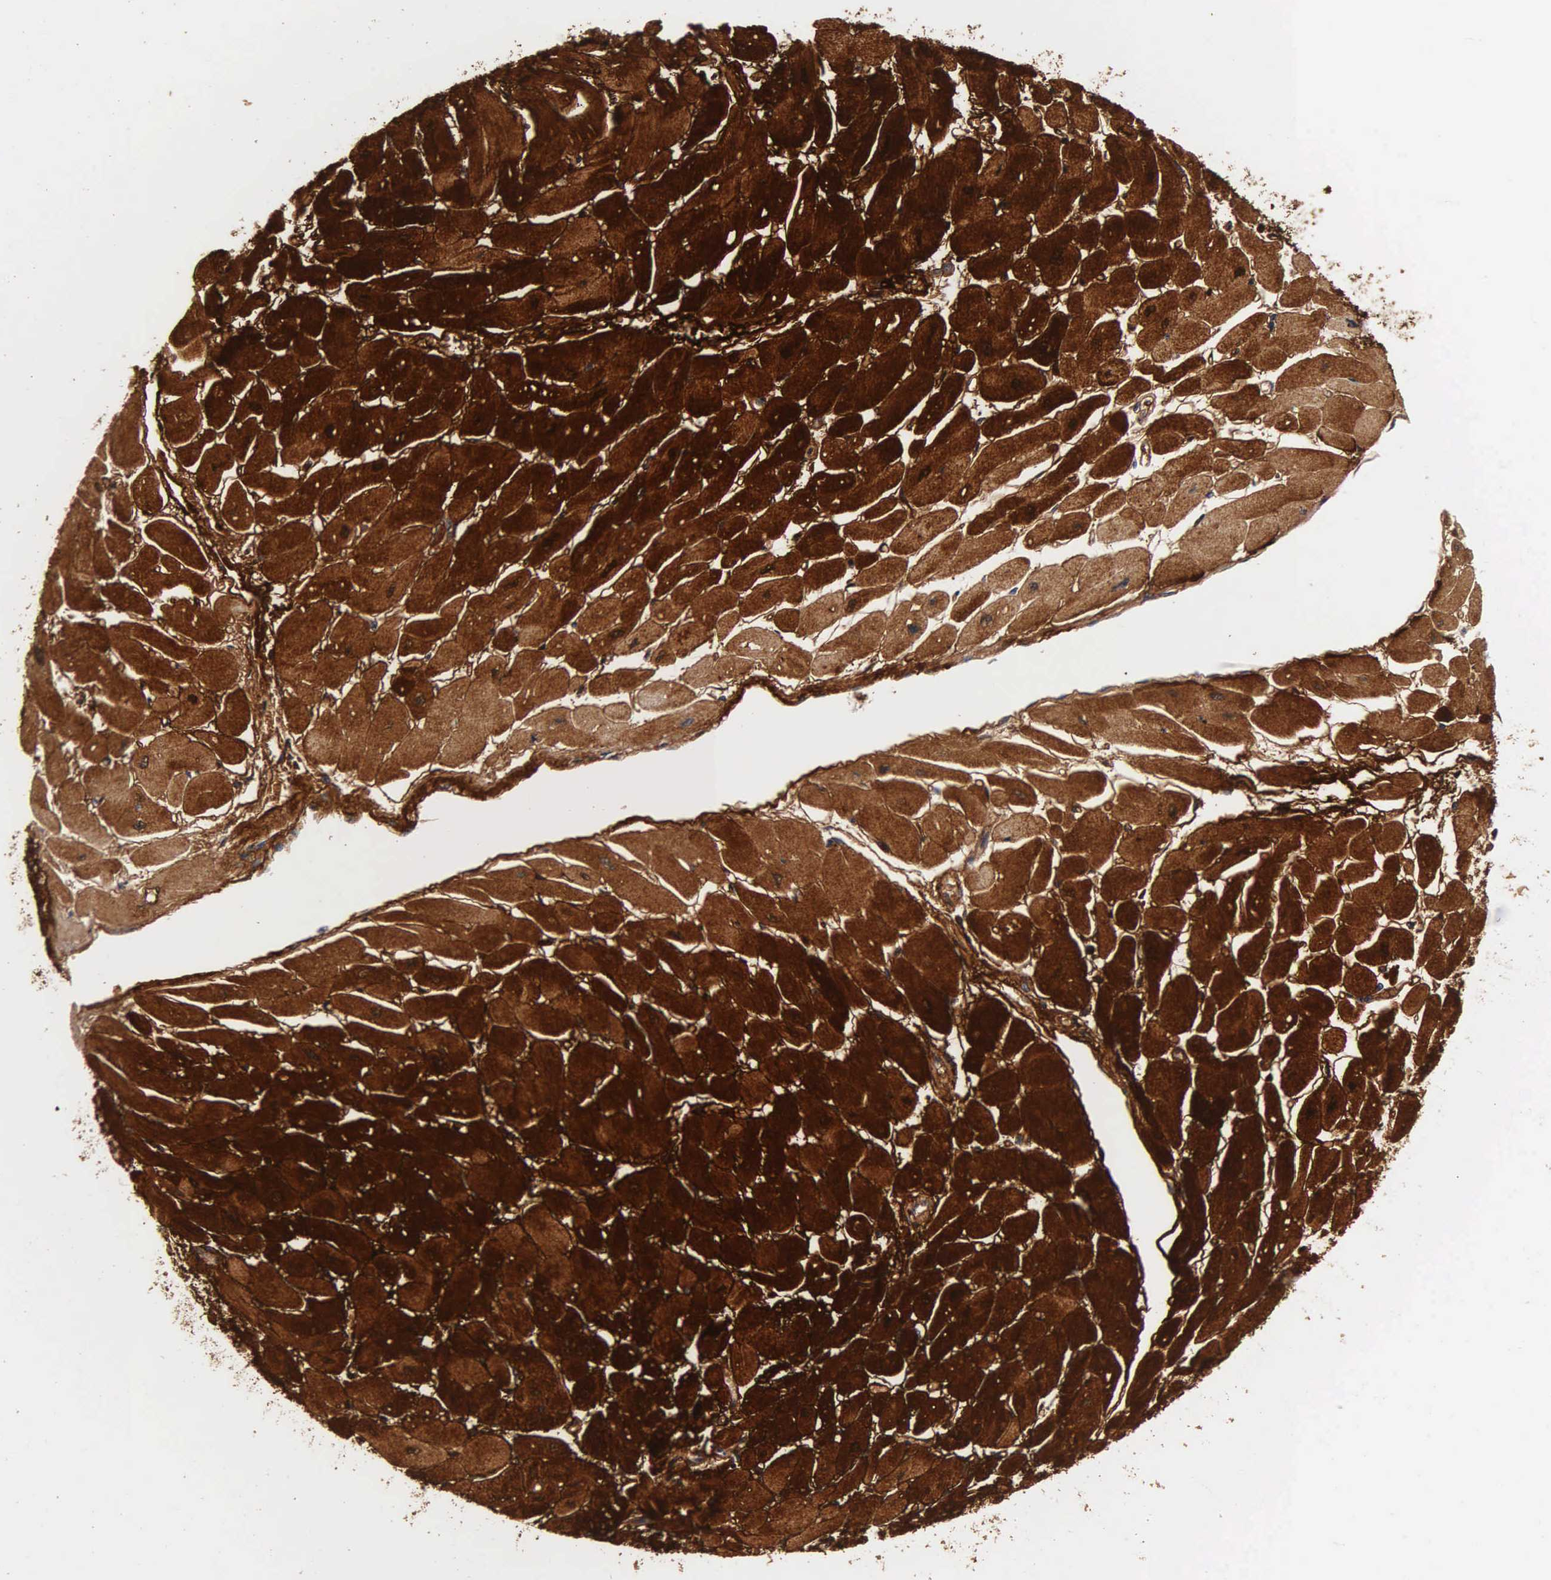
{"staining": {"intensity": "strong", "quantity": ">75%", "location": "cytoplasmic/membranous"}, "tissue": "heart muscle", "cell_type": "Cardiomyocytes", "image_type": "normal", "snomed": [{"axis": "morphology", "description": "Normal tissue, NOS"}, {"axis": "topography", "description": "Heart"}], "caption": "The image reveals immunohistochemical staining of benign heart muscle. There is strong cytoplasmic/membranous positivity is seen in approximately >75% of cardiomyocytes.", "gene": "MB", "patient": {"sex": "female", "age": 54}}